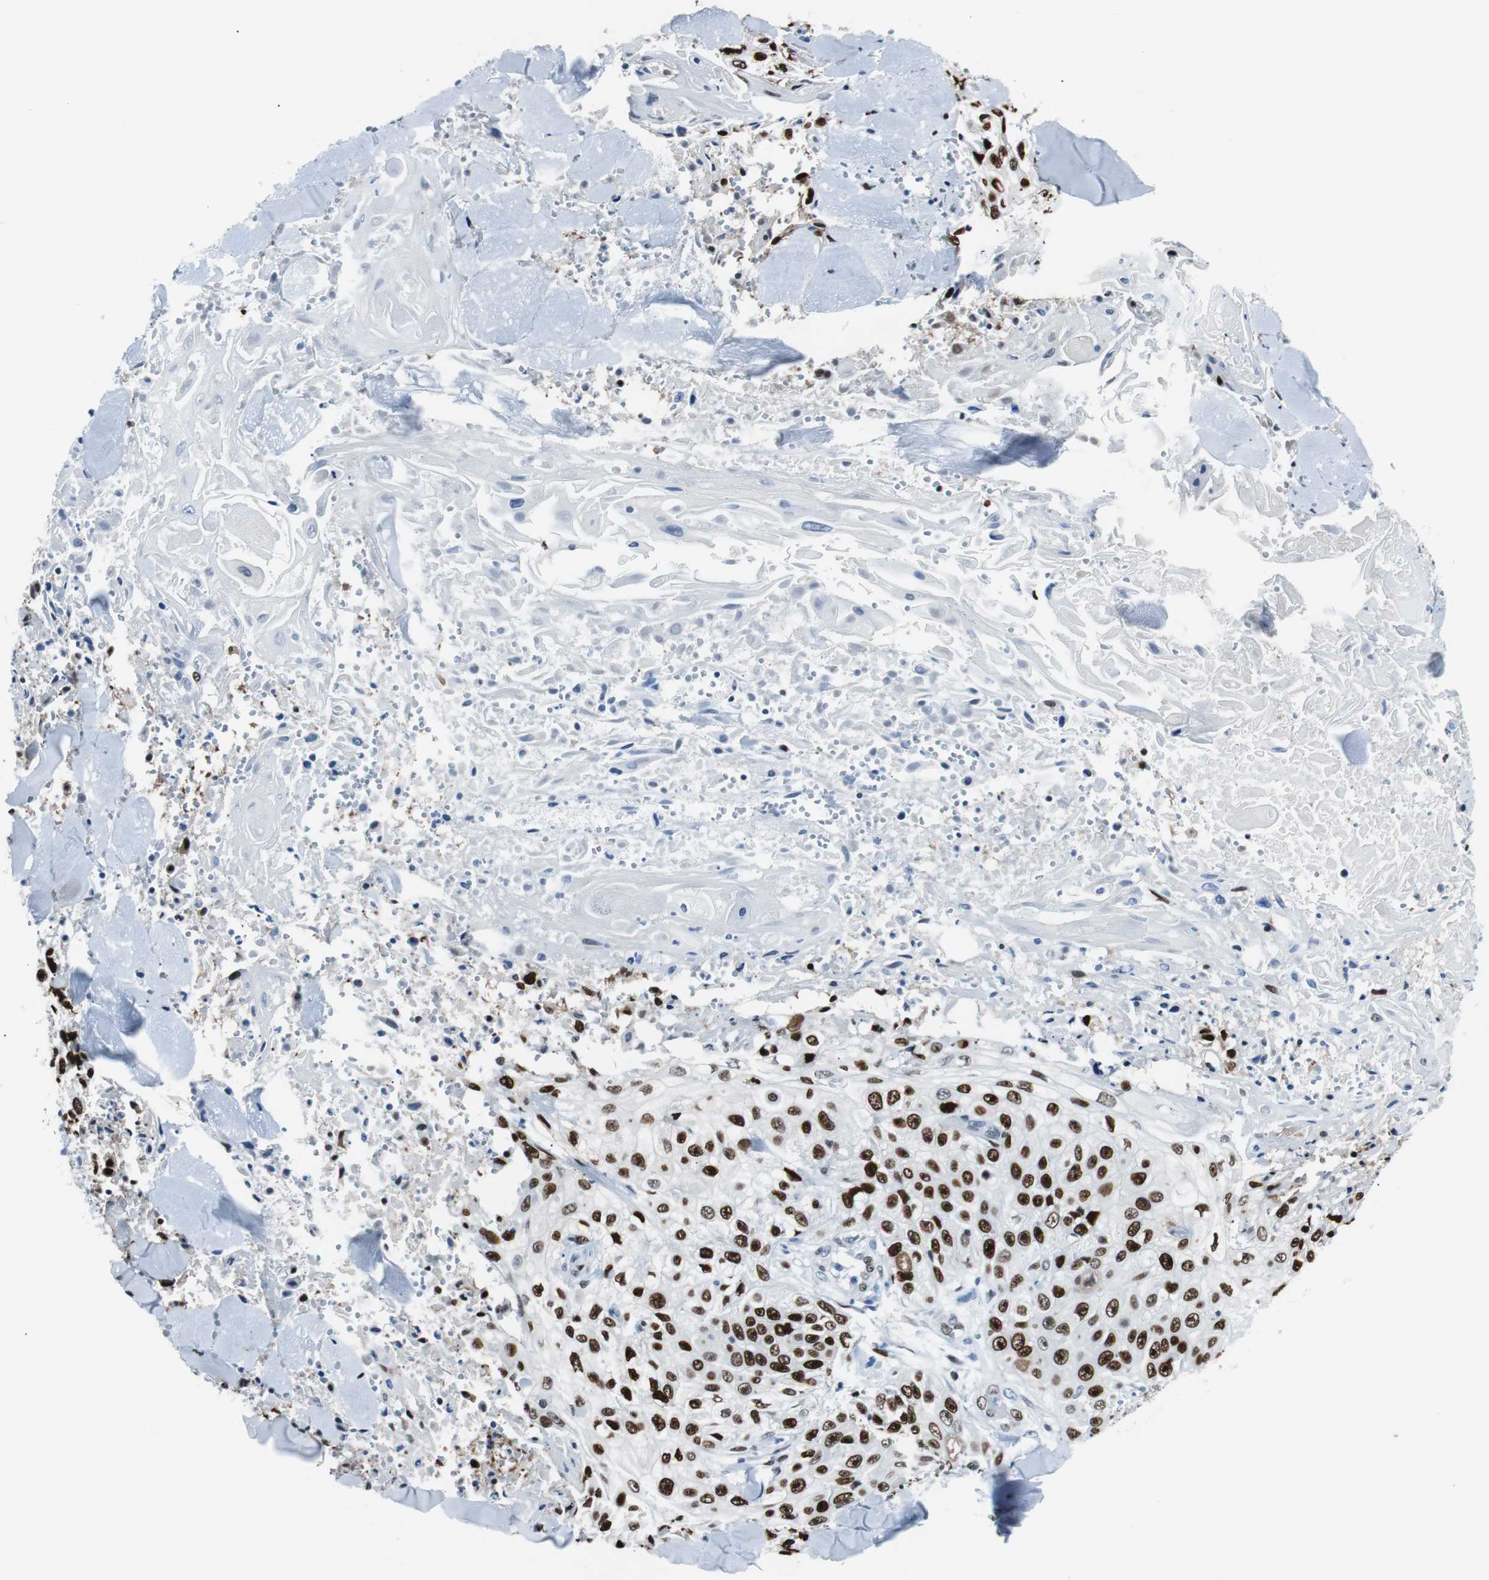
{"staining": {"intensity": "strong", "quantity": ">75%", "location": "nuclear"}, "tissue": "skin cancer", "cell_type": "Tumor cells", "image_type": "cancer", "snomed": [{"axis": "morphology", "description": "Squamous cell carcinoma, NOS"}, {"axis": "topography", "description": "Skin"}], "caption": "IHC photomicrograph of skin cancer stained for a protein (brown), which exhibits high levels of strong nuclear positivity in approximately >75% of tumor cells.", "gene": "JUN", "patient": {"sex": "male", "age": 86}}